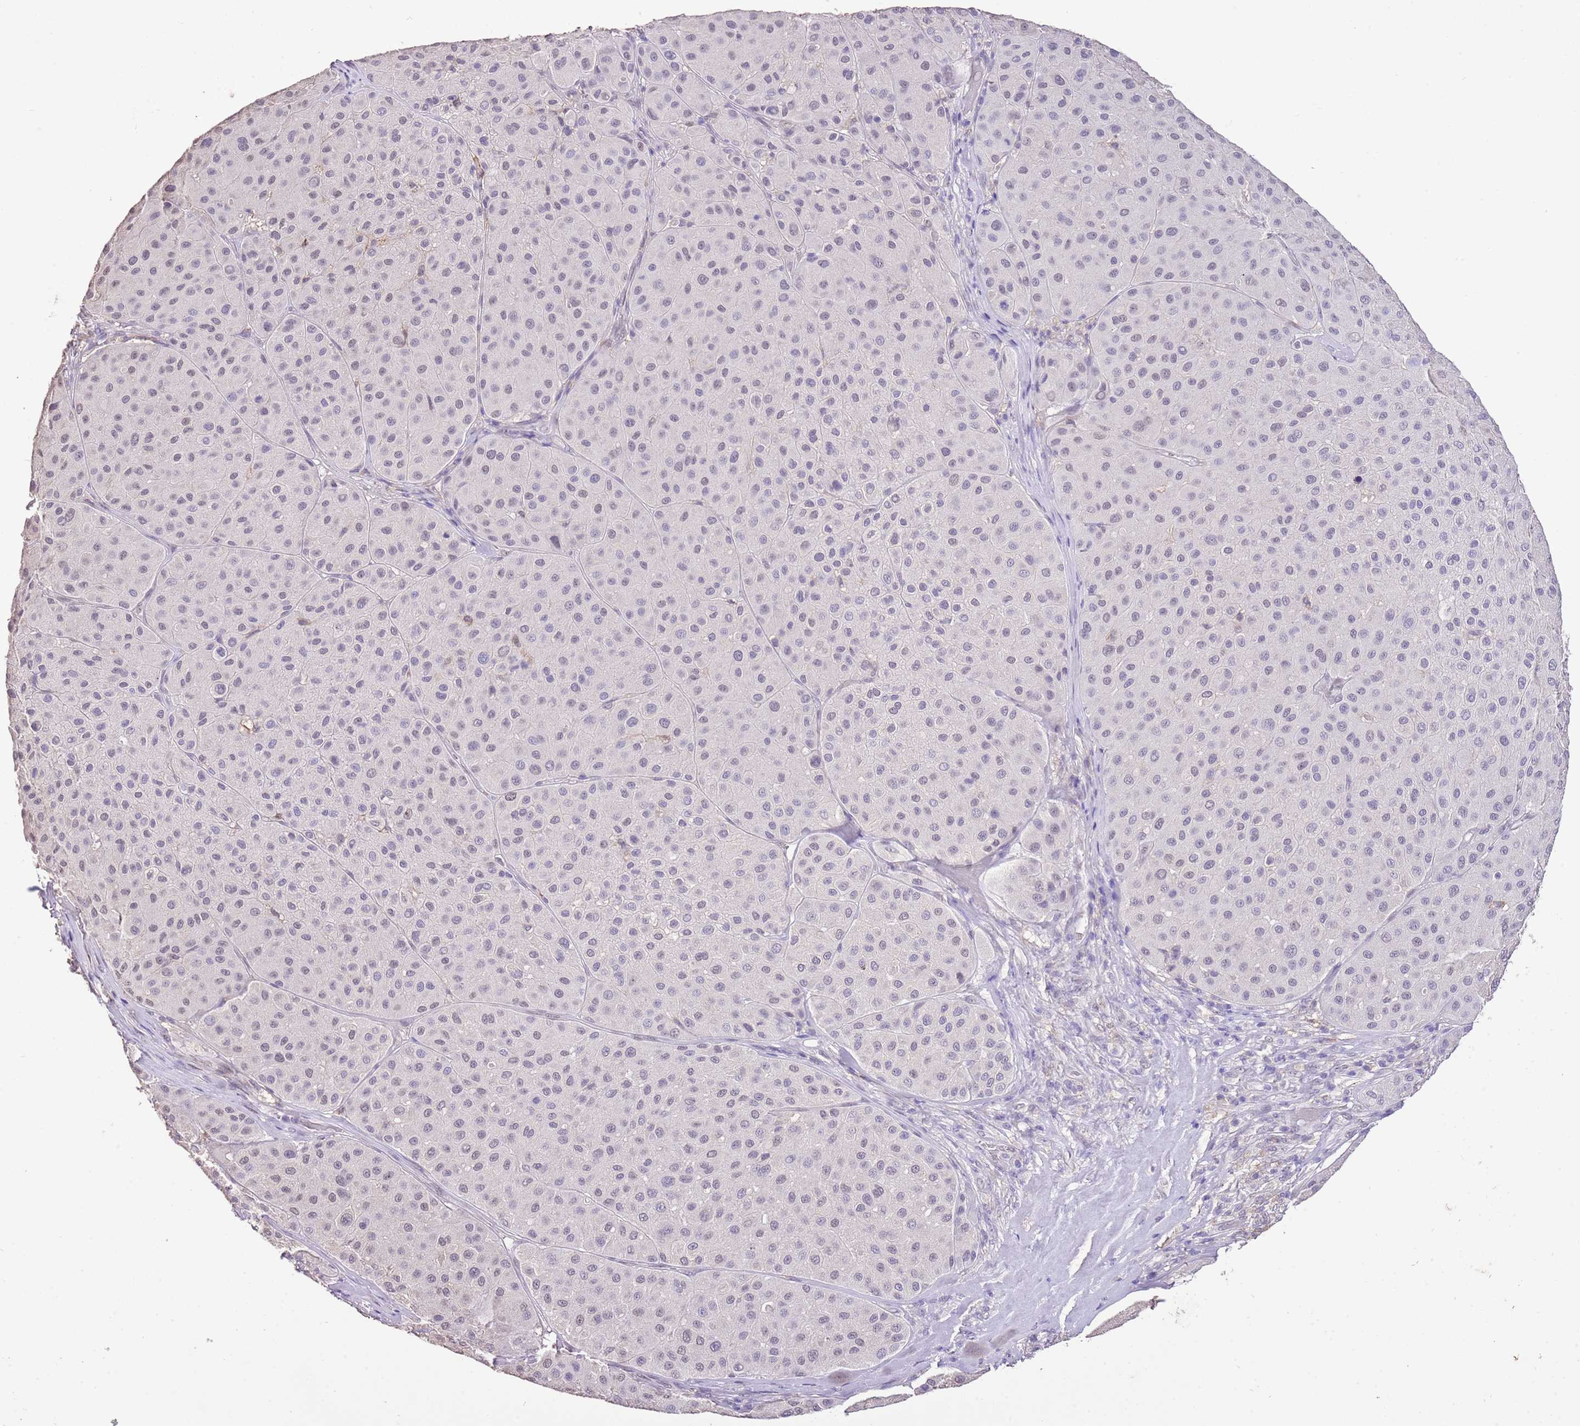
{"staining": {"intensity": "weak", "quantity": "25%-75%", "location": "nuclear"}, "tissue": "melanoma", "cell_type": "Tumor cells", "image_type": "cancer", "snomed": [{"axis": "morphology", "description": "Malignant melanoma, Metastatic site"}, {"axis": "topography", "description": "Smooth muscle"}], "caption": "This image demonstrates immunohistochemistry staining of malignant melanoma (metastatic site), with low weak nuclear positivity in about 25%-75% of tumor cells.", "gene": "IZUMO4", "patient": {"sex": "male", "age": 41}}